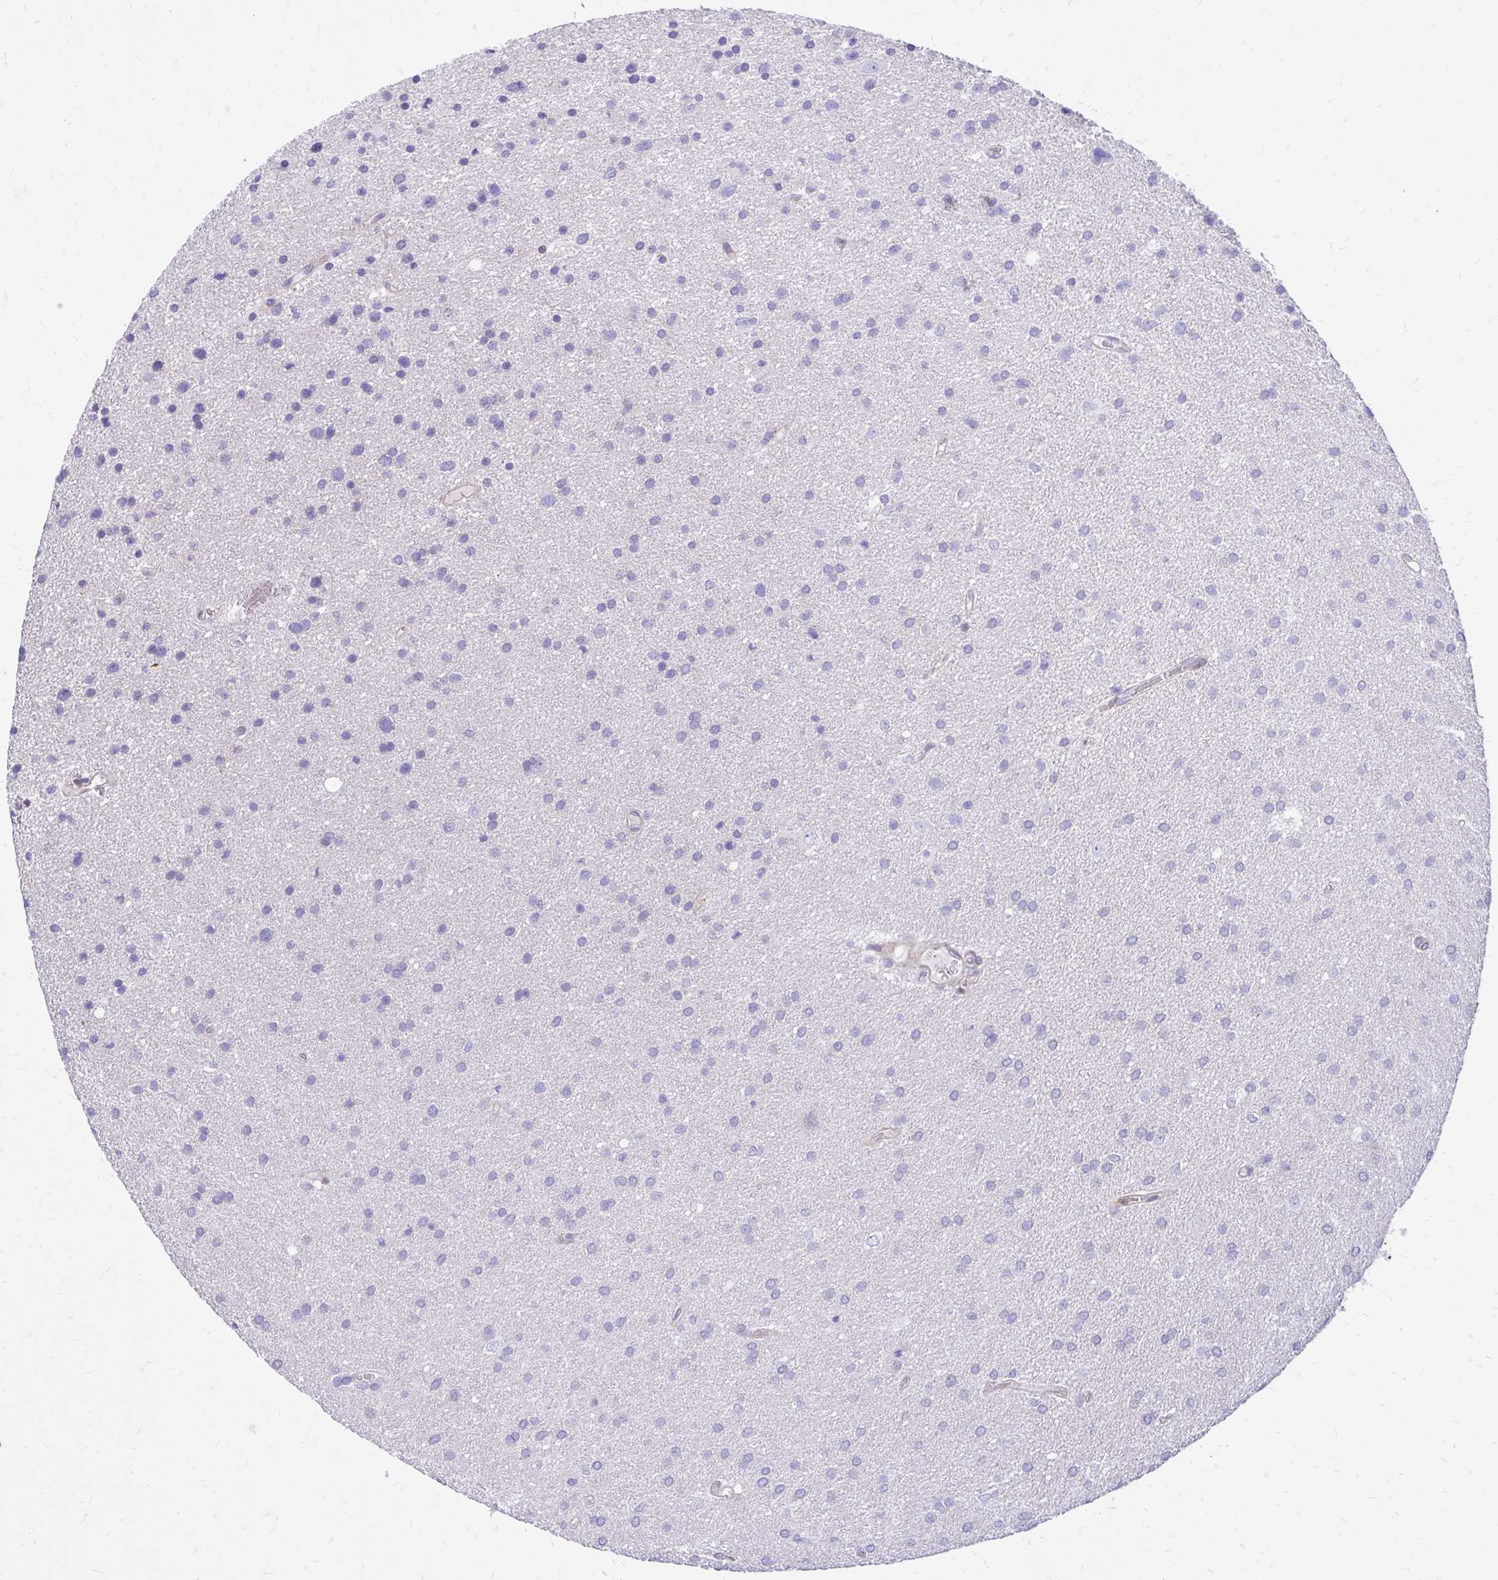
{"staining": {"intensity": "negative", "quantity": "none", "location": "none"}, "tissue": "glioma", "cell_type": "Tumor cells", "image_type": "cancer", "snomed": [{"axis": "morphology", "description": "Glioma, malignant, Low grade"}, {"axis": "topography", "description": "Brain"}], "caption": "Tumor cells show no significant protein expression in glioma.", "gene": "ADAMTSL1", "patient": {"sex": "female", "age": 54}}